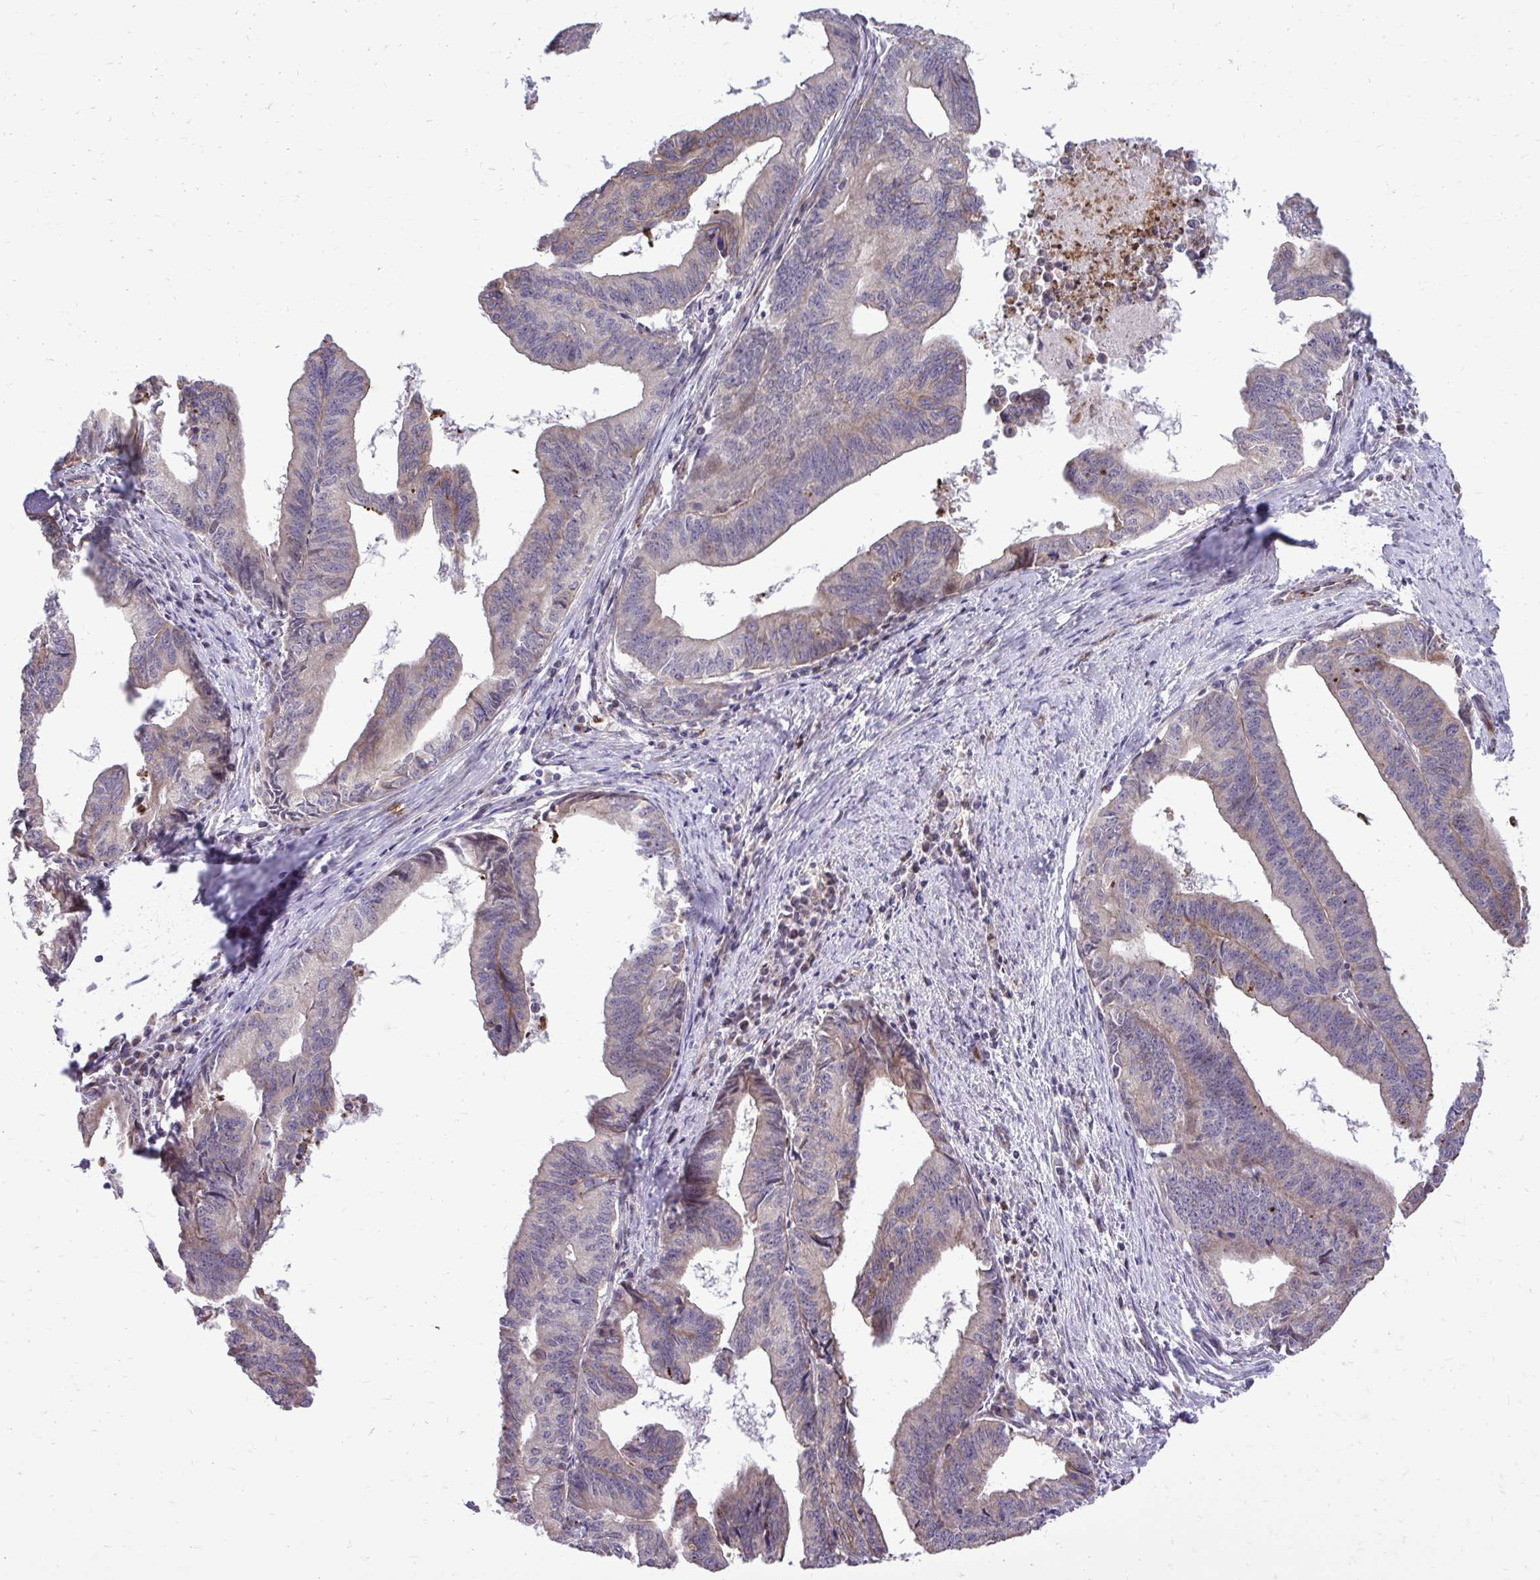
{"staining": {"intensity": "moderate", "quantity": "<25%", "location": "cytoplasmic/membranous"}, "tissue": "endometrial cancer", "cell_type": "Tumor cells", "image_type": "cancer", "snomed": [{"axis": "morphology", "description": "Adenocarcinoma, NOS"}, {"axis": "topography", "description": "Endometrium"}], "caption": "Immunohistochemistry (IHC) (DAB (3,3'-diaminobenzidine)) staining of endometrial cancer (adenocarcinoma) shows moderate cytoplasmic/membranous protein expression in approximately <25% of tumor cells.", "gene": "ABCC3", "patient": {"sex": "female", "age": 65}}